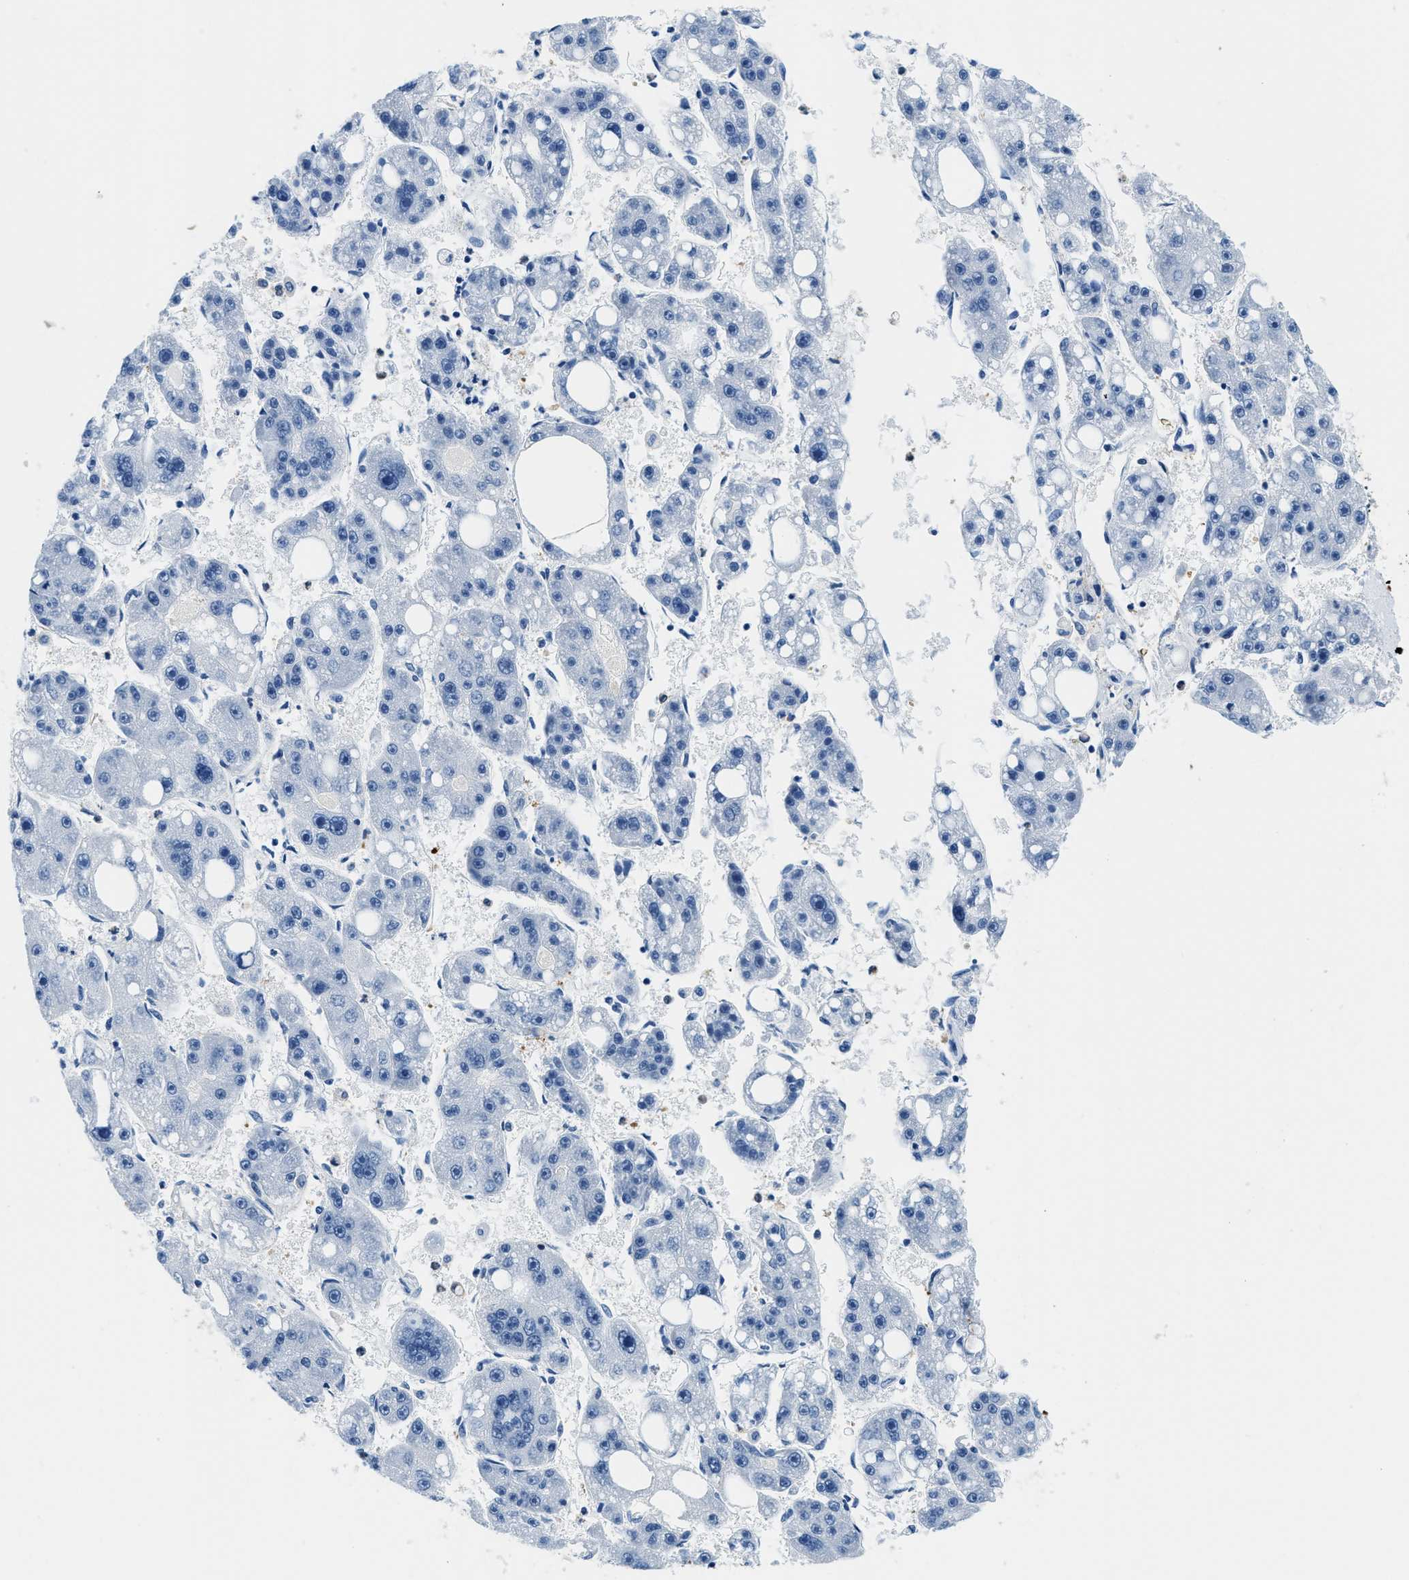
{"staining": {"intensity": "negative", "quantity": "none", "location": "none"}, "tissue": "liver cancer", "cell_type": "Tumor cells", "image_type": "cancer", "snomed": [{"axis": "morphology", "description": "Carcinoma, Hepatocellular, NOS"}, {"axis": "topography", "description": "Liver"}], "caption": "Immunohistochemical staining of human hepatocellular carcinoma (liver) demonstrates no significant expression in tumor cells.", "gene": "CAPG", "patient": {"sex": "female", "age": 61}}